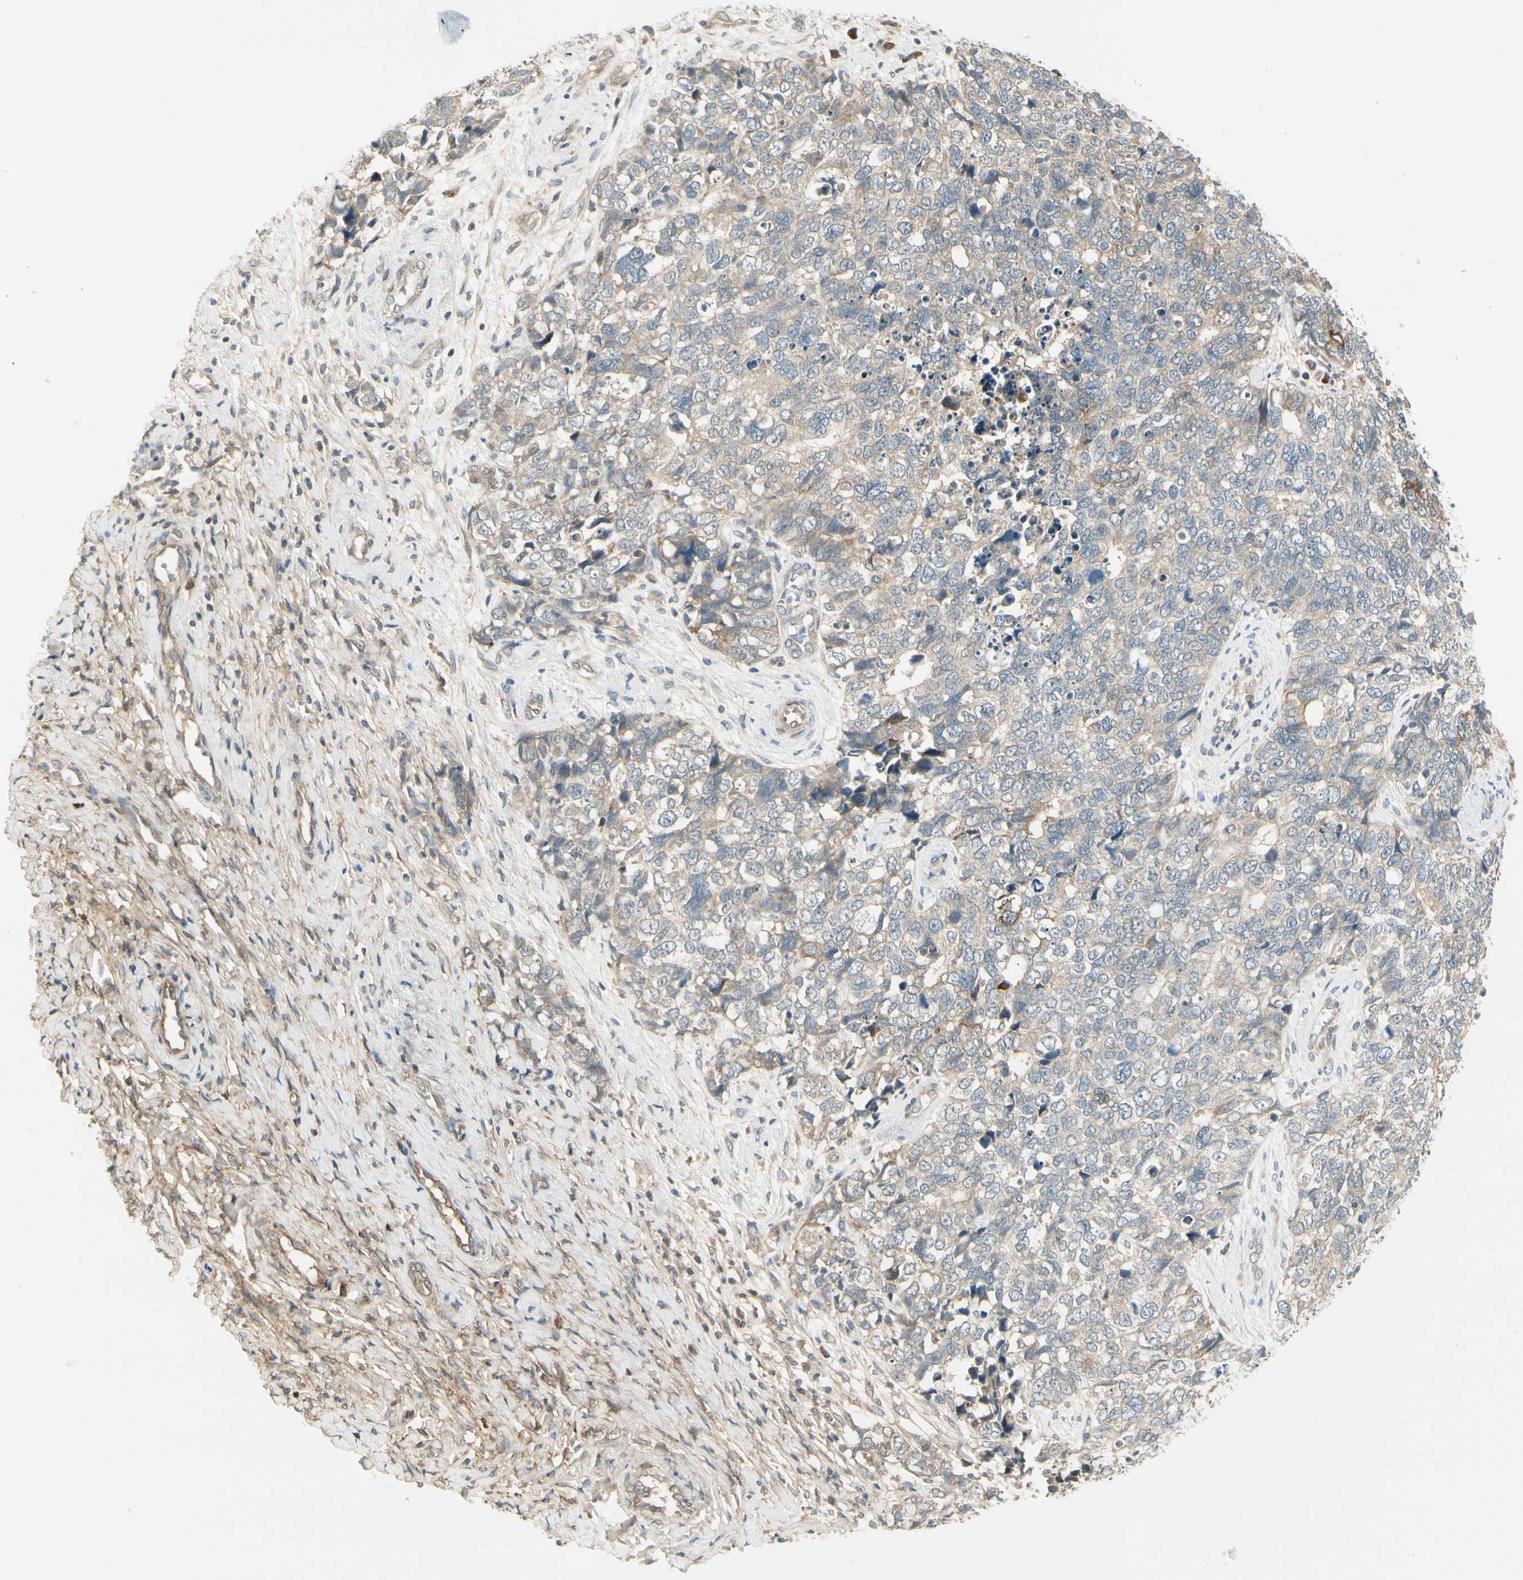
{"staining": {"intensity": "weak", "quantity": "25%-75%", "location": "cytoplasmic/membranous"}, "tissue": "cervical cancer", "cell_type": "Tumor cells", "image_type": "cancer", "snomed": [{"axis": "morphology", "description": "Squamous cell carcinoma, NOS"}, {"axis": "topography", "description": "Cervix"}], "caption": "High-magnification brightfield microscopy of squamous cell carcinoma (cervical) stained with DAB (brown) and counterstained with hematoxylin (blue). tumor cells exhibit weak cytoplasmic/membranous expression is appreciated in approximately25%-75% of cells.", "gene": "EPHB3", "patient": {"sex": "female", "age": 63}}